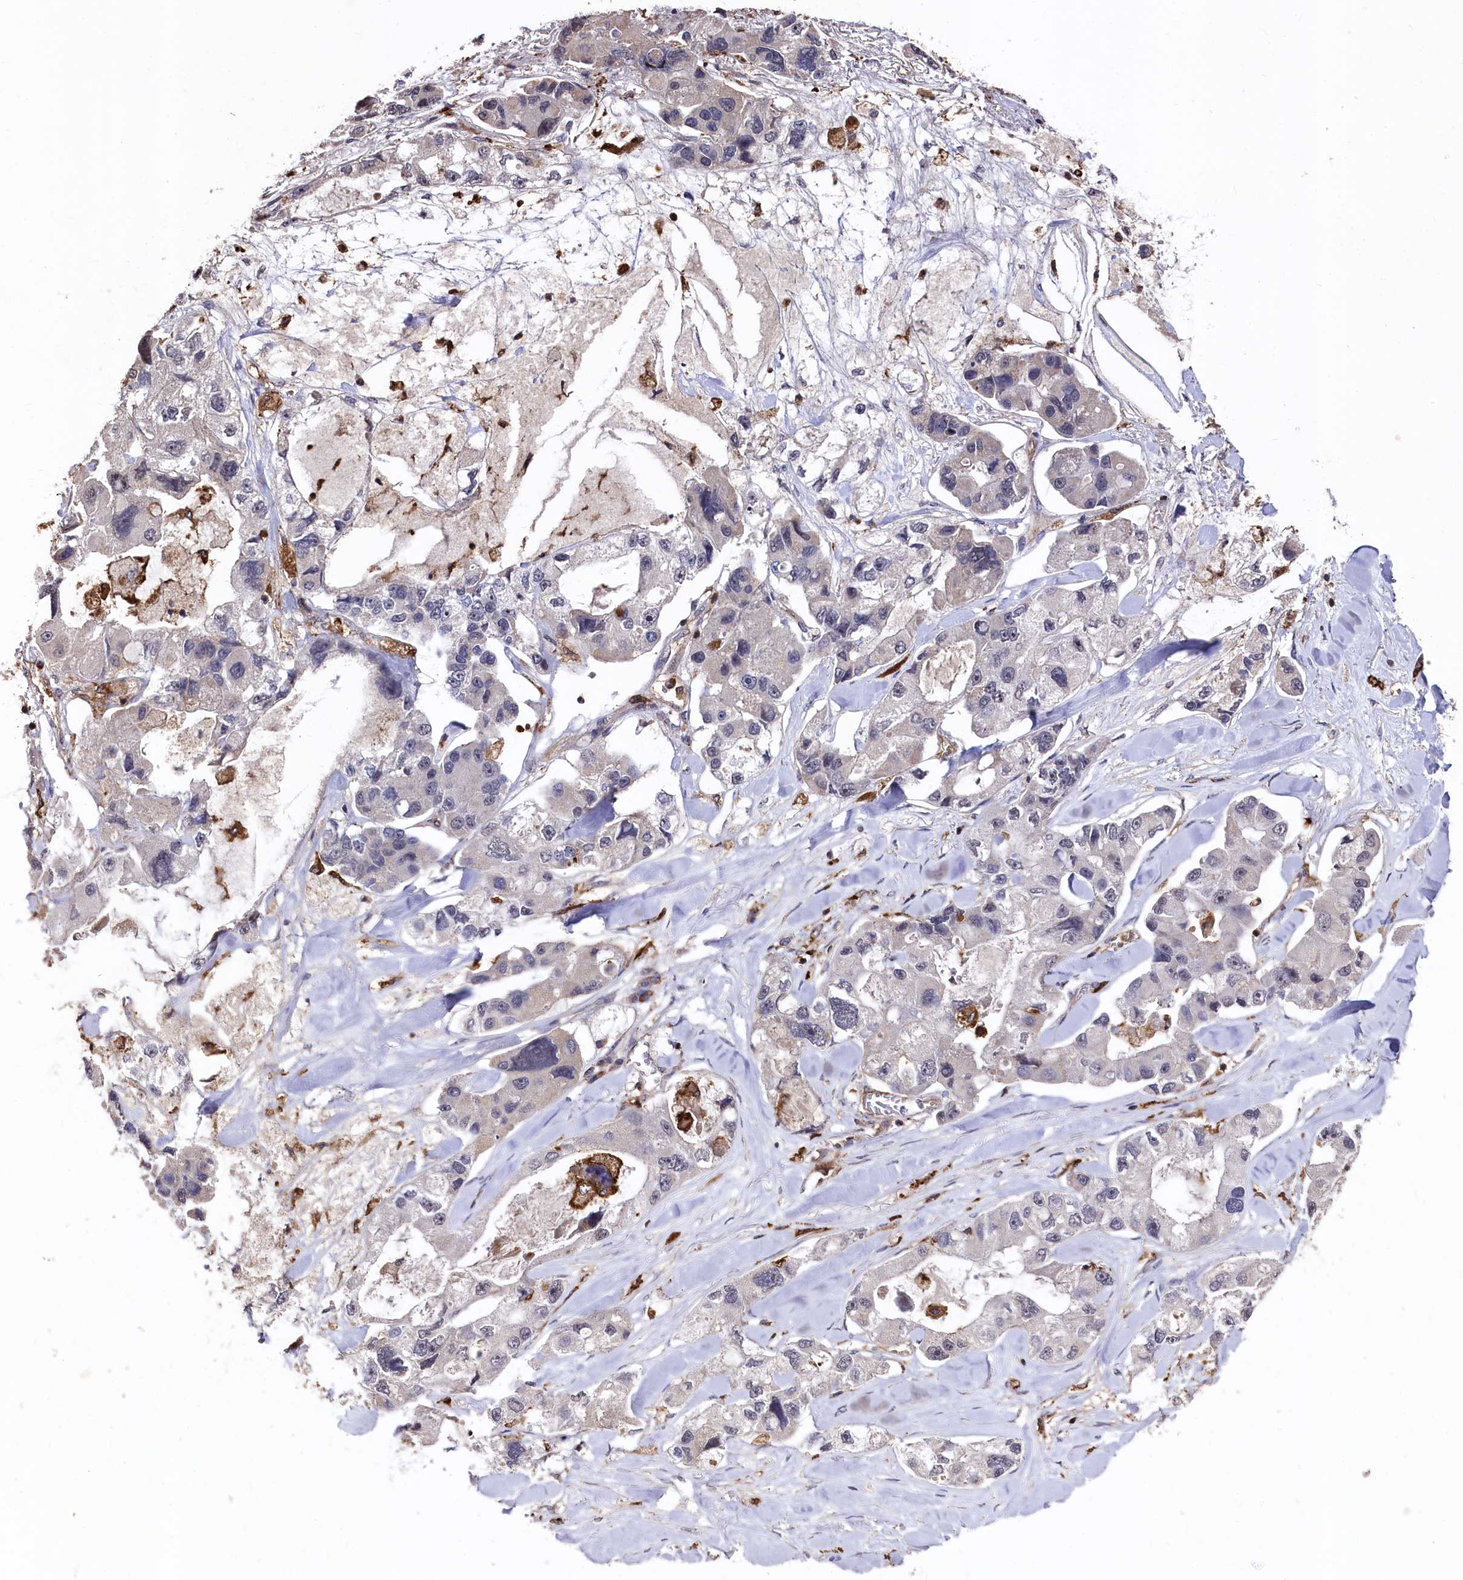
{"staining": {"intensity": "negative", "quantity": "none", "location": "none"}, "tissue": "lung cancer", "cell_type": "Tumor cells", "image_type": "cancer", "snomed": [{"axis": "morphology", "description": "Adenocarcinoma, NOS"}, {"axis": "topography", "description": "Lung"}], "caption": "This is an IHC image of human adenocarcinoma (lung). There is no expression in tumor cells.", "gene": "PLEKHO2", "patient": {"sex": "female", "age": 54}}